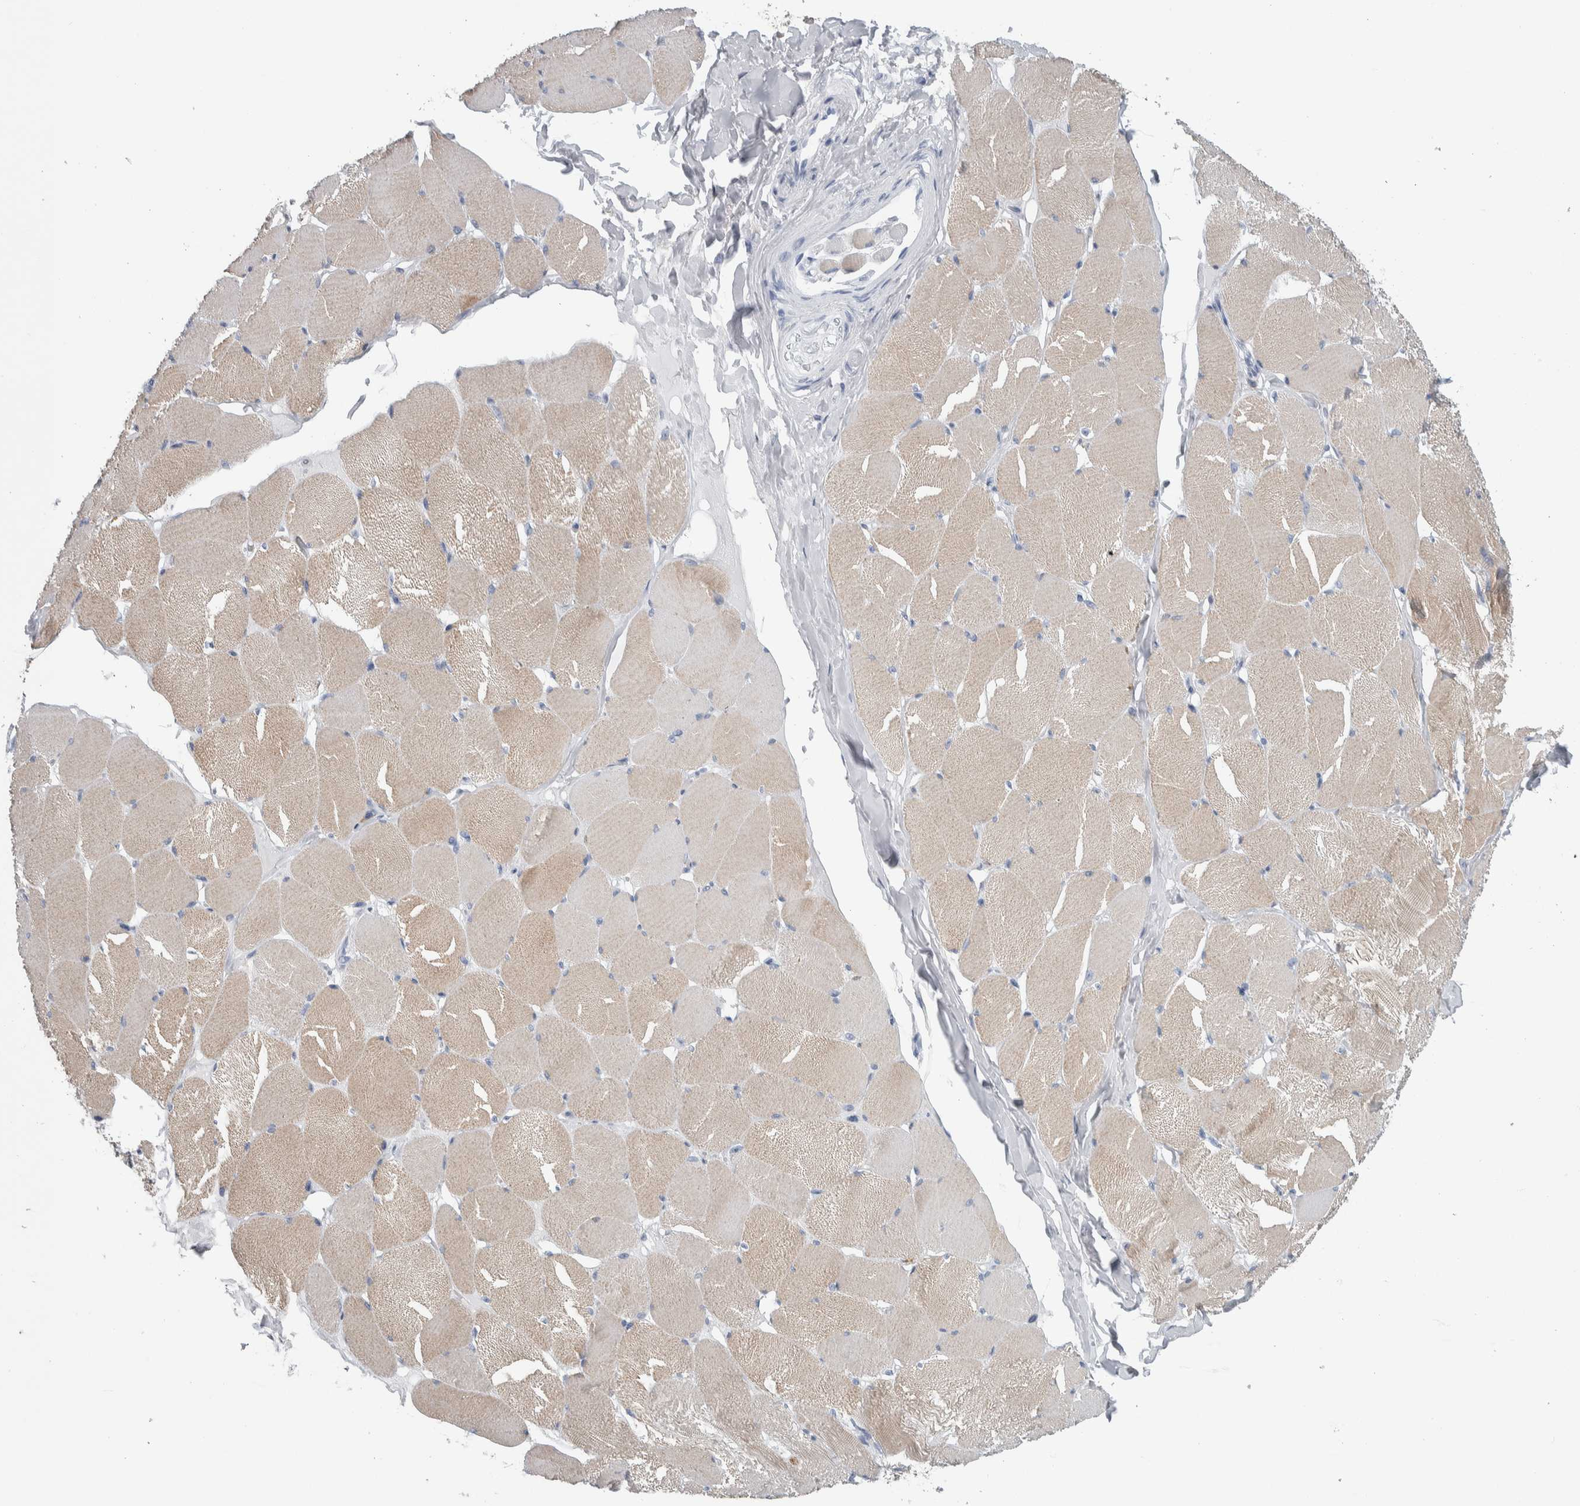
{"staining": {"intensity": "moderate", "quantity": "25%-75%", "location": "cytoplasmic/membranous"}, "tissue": "skeletal muscle", "cell_type": "Myocytes", "image_type": "normal", "snomed": [{"axis": "morphology", "description": "Normal tissue, NOS"}, {"axis": "topography", "description": "Skin"}, {"axis": "topography", "description": "Skeletal muscle"}], "caption": "Skeletal muscle stained with immunohistochemistry demonstrates moderate cytoplasmic/membranous positivity in approximately 25%-75% of myocytes.", "gene": "SKAP2", "patient": {"sex": "male", "age": 83}}